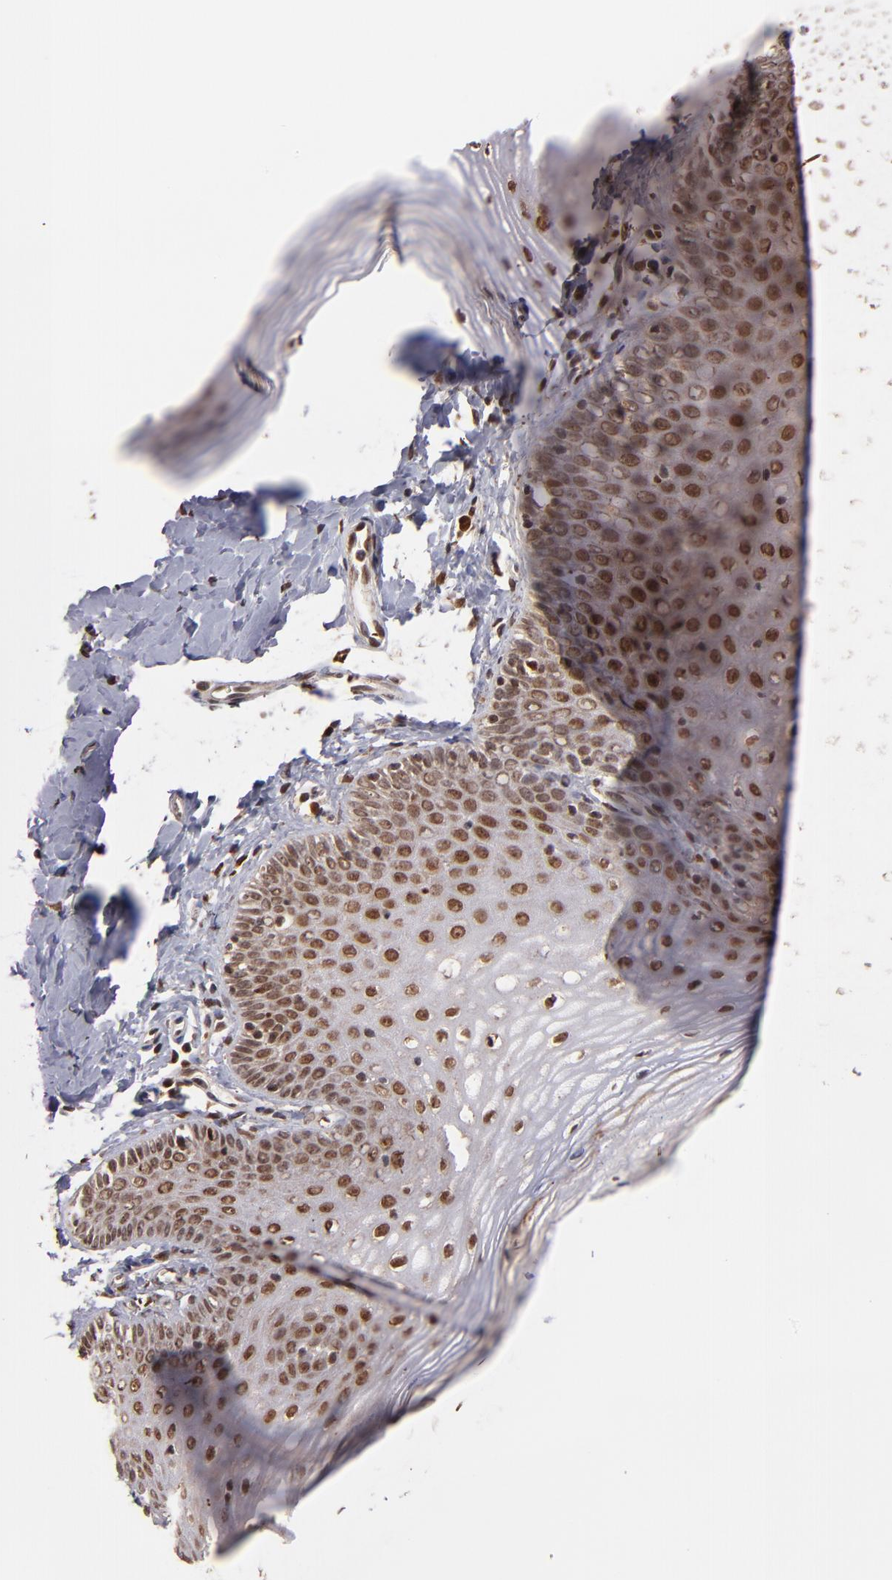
{"staining": {"intensity": "strong", "quantity": ">75%", "location": "cytoplasmic/membranous,nuclear"}, "tissue": "vagina", "cell_type": "Squamous epithelial cells", "image_type": "normal", "snomed": [{"axis": "morphology", "description": "Normal tissue, NOS"}, {"axis": "topography", "description": "Vagina"}], "caption": "Approximately >75% of squamous epithelial cells in unremarkable human vagina display strong cytoplasmic/membranous,nuclear protein positivity as visualized by brown immunohistochemical staining.", "gene": "TOP1MT", "patient": {"sex": "female", "age": 55}}